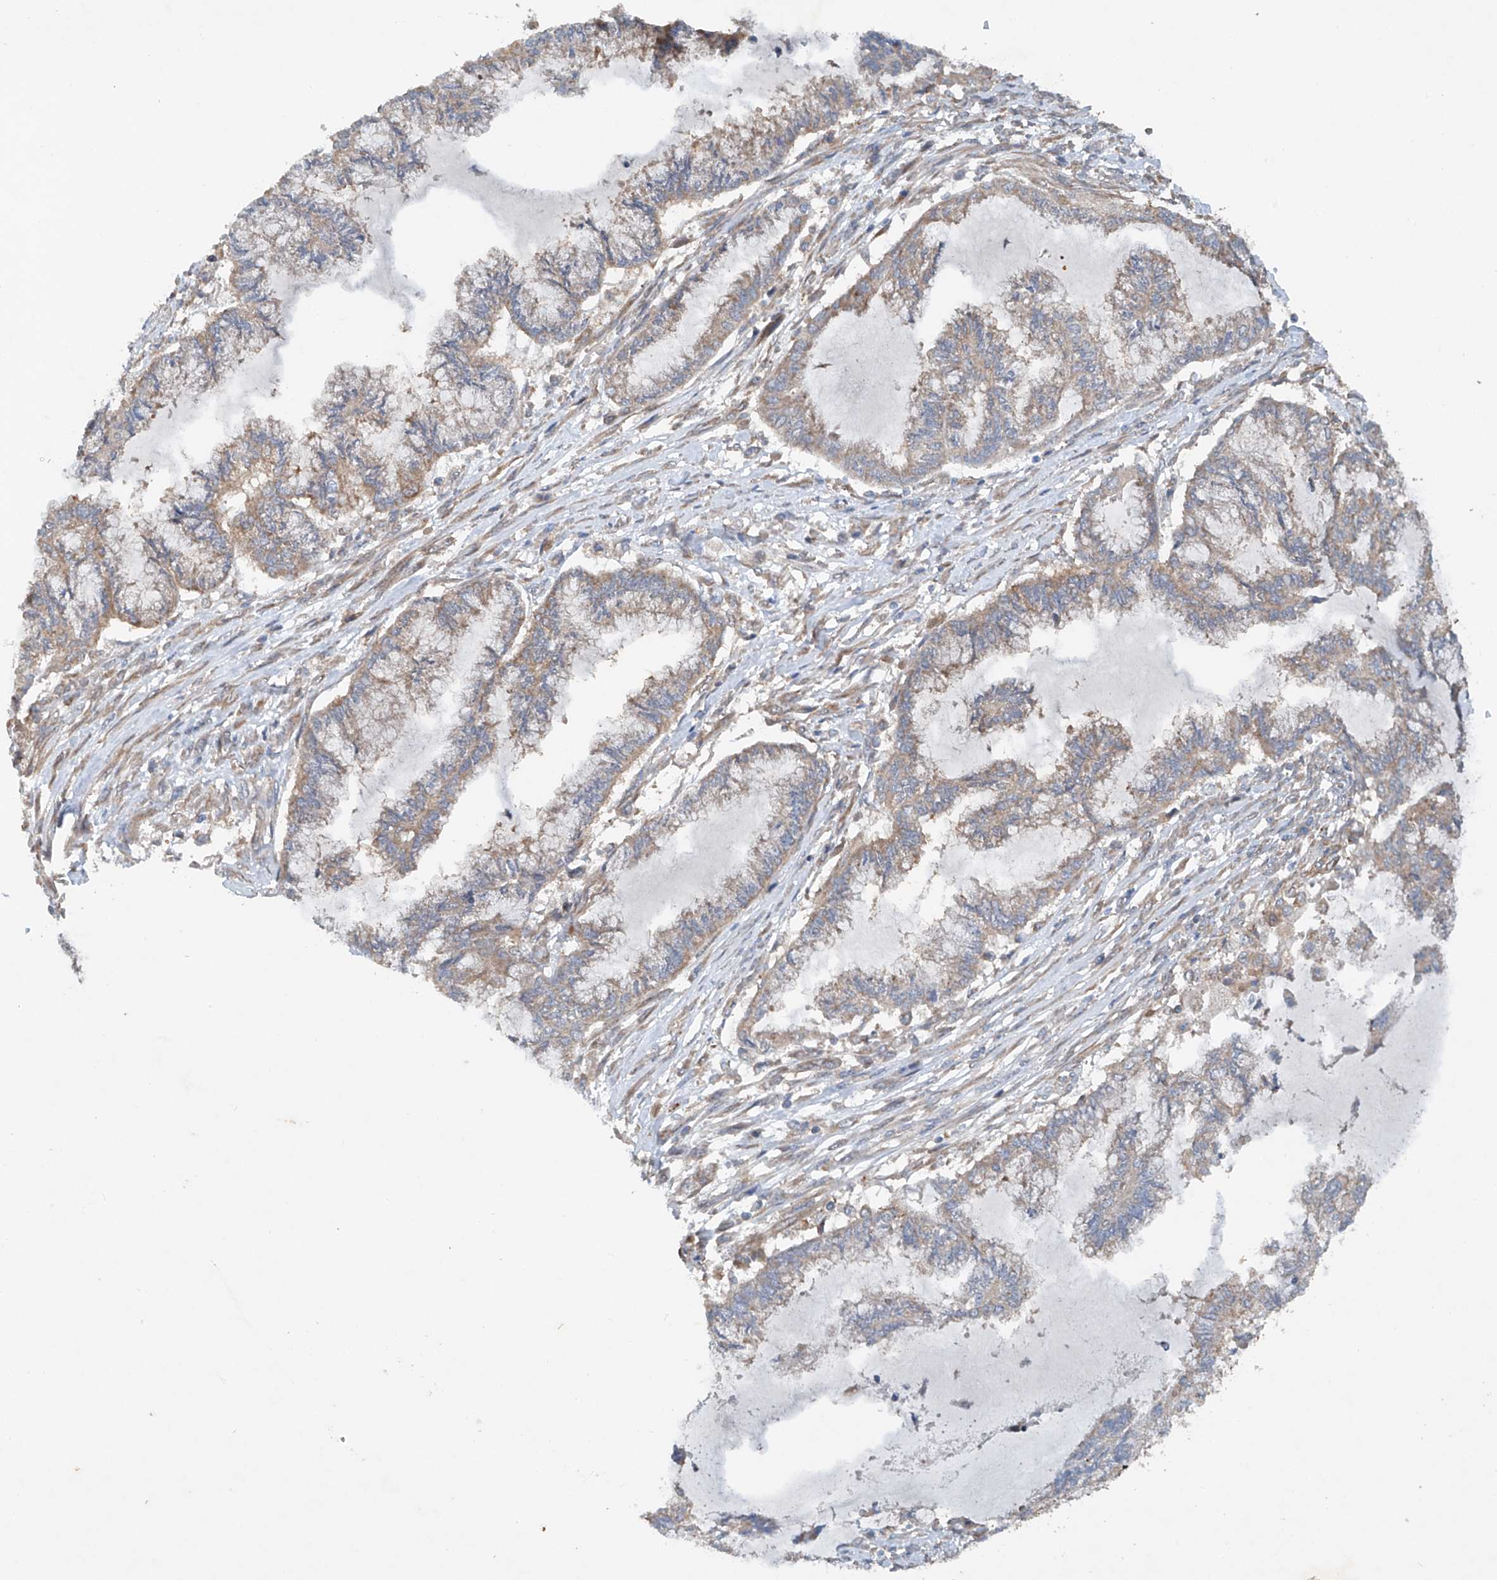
{"staining": {"intensity": "weak", "quantity": "25%-75%", "location": "cytoplasmic/membranous"}, "tissue": "endometrial cancer", "cell_type": "Tumor cells", "image_type": "cancer", "snomed": [{"axis": "morphology", "description": "Adenocarcinoma, NOS"}, {"axis": "topography", "description": "Endometrium"}], "caption": "Endometrial adenocarcinoma stained with a protein marker exhibits weak staining in tumor cells.", "gene": "CEP85L", "patient": {"sex": "female", "age": 86}}